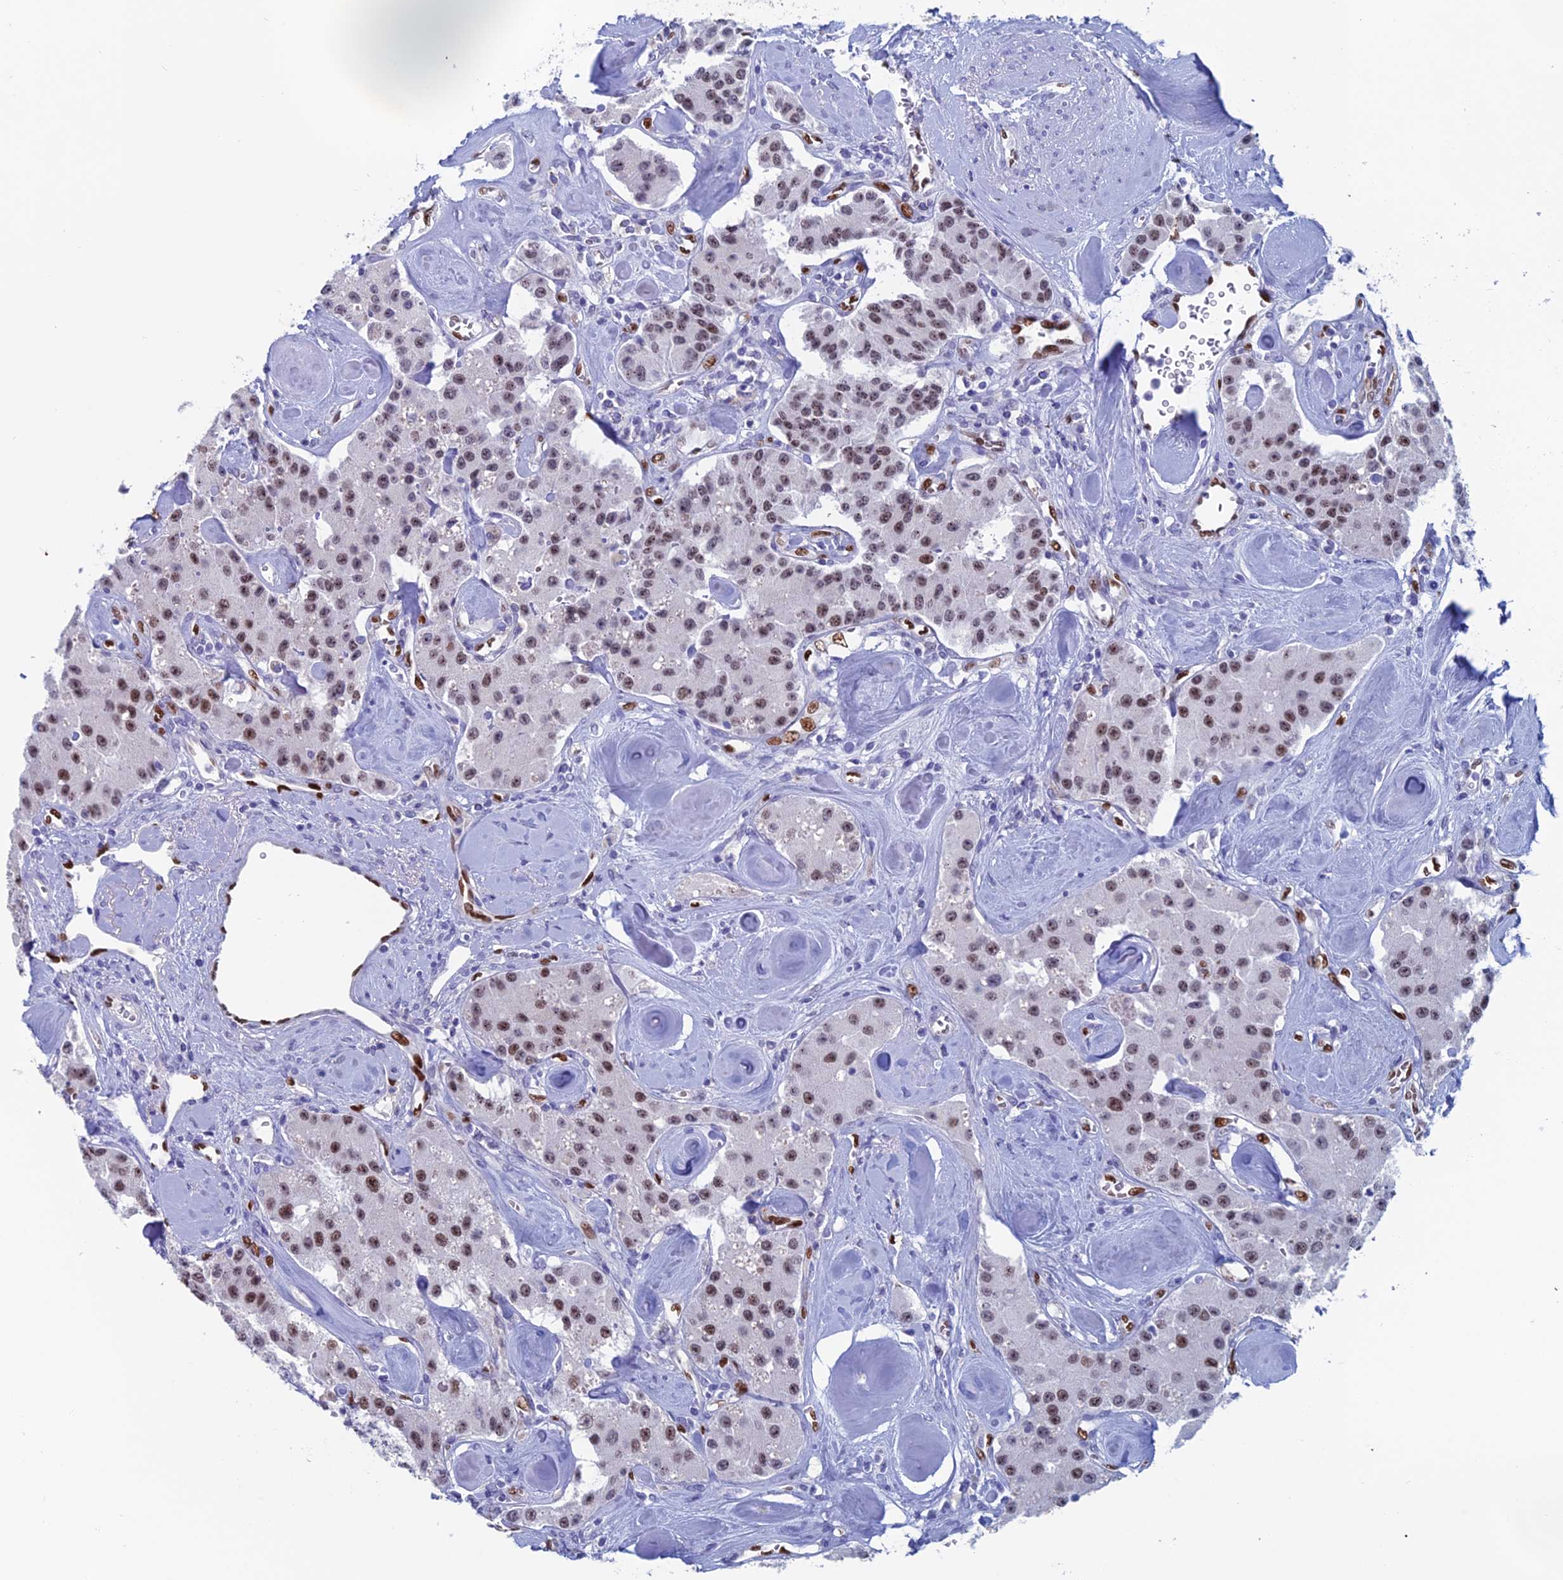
{"staining": {"intensity": "moderate", "quantity": ">75%", "location": "nuclear"}, "tissue": "carcinoid", "cell_type": "Tumor cells", "image_type": "cancer", "snomed": [{"axis": "morphology", "description": "Carcinoid, malignant, NOS"}, {"axis": "topography", "description": "Pancreas"}], "caption": "Moderate nuclear protein positivity is appreciated in approximately >75% of tumor cells in carcinoid (malignant).", "gene": "NOL4L", "patient": {"sex": "male", "age": 41}}